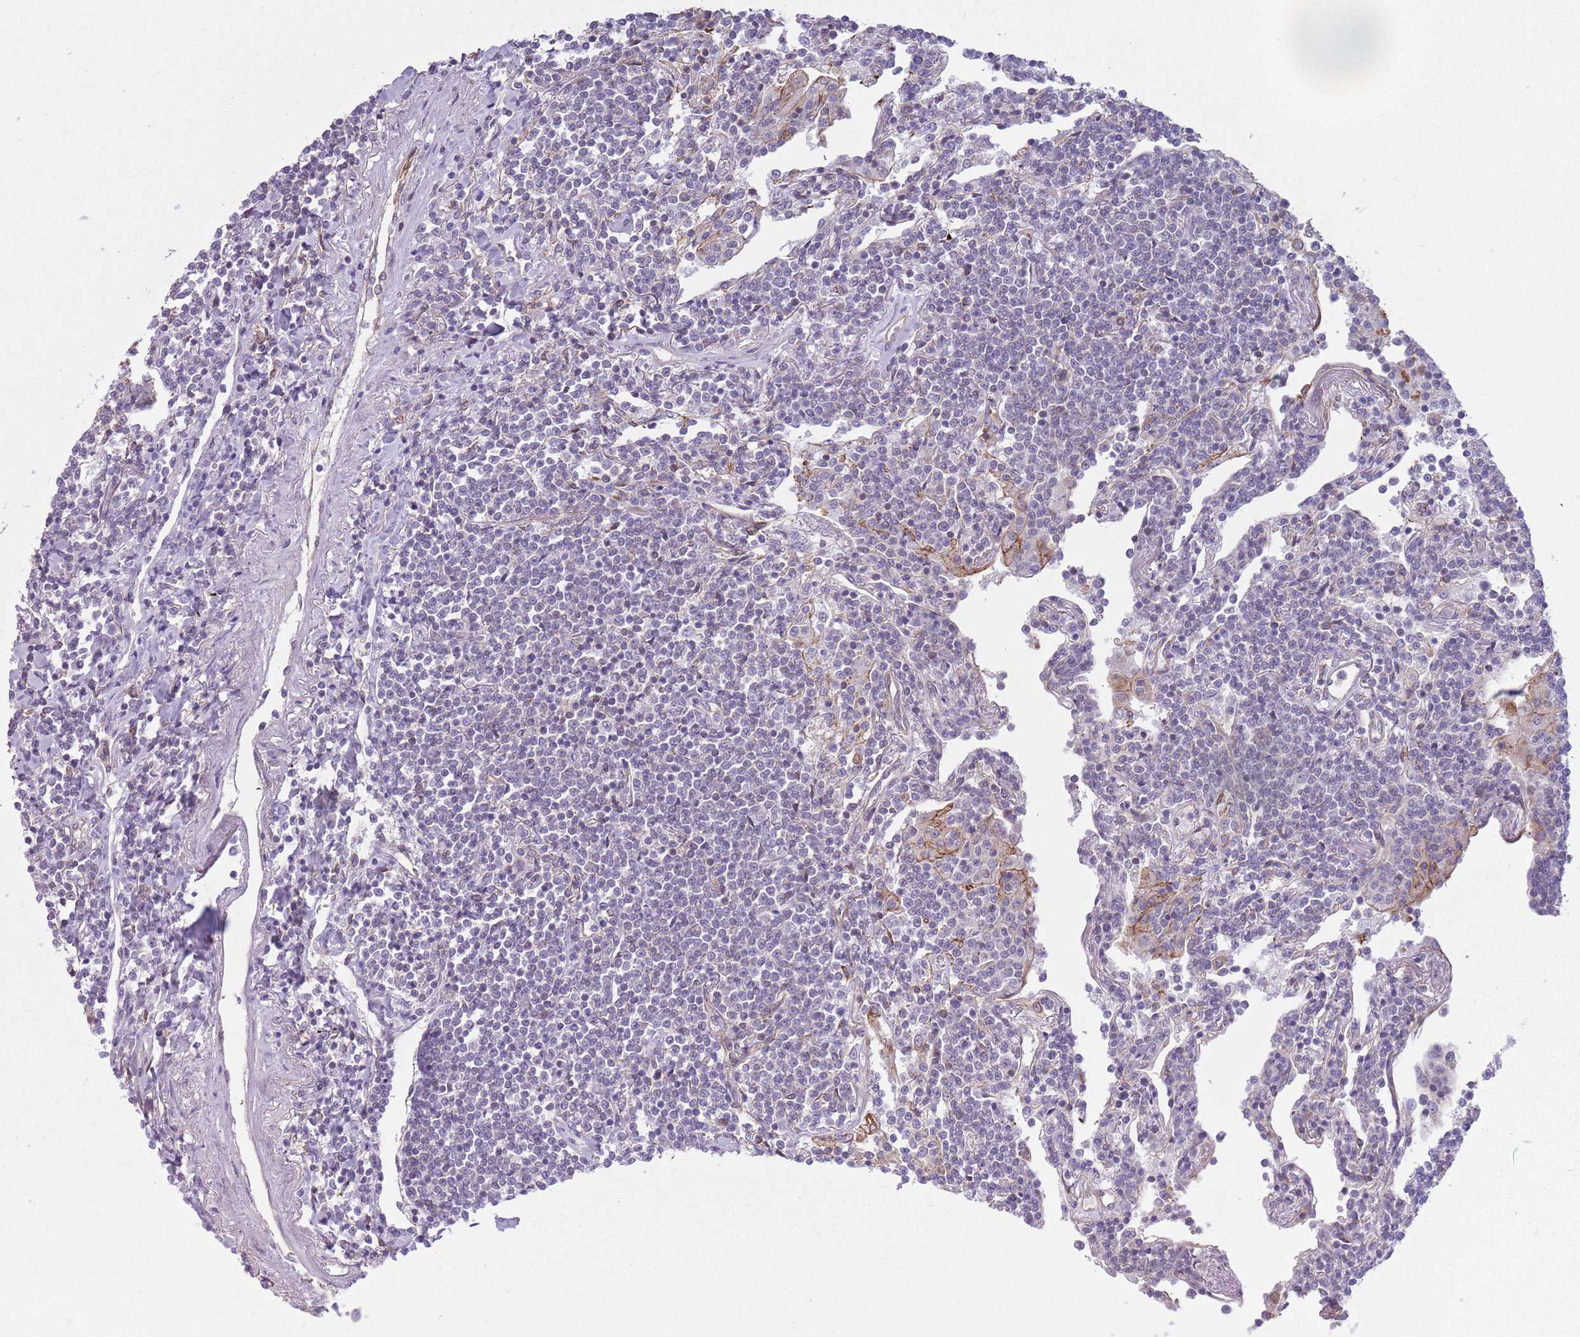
{"staining": {"intensity": "negative", "quantity": "none", "location": "none"}, "tissue": "lymphoma", "cell_type": "Tumor cells", "image_type": "cancer", "snomed": [{"axis": "morphology", "description": "Malignant lymphoma, non-Hodgkin's type, Low grade"}, {"axis": "topography", "description": "Lung"}], "caption": "Photomicrograph shows no significant protein staining in tumor cells of lymphoma.", "gene": "RBP3", "patient": {"sex": "female", "age": 71}}